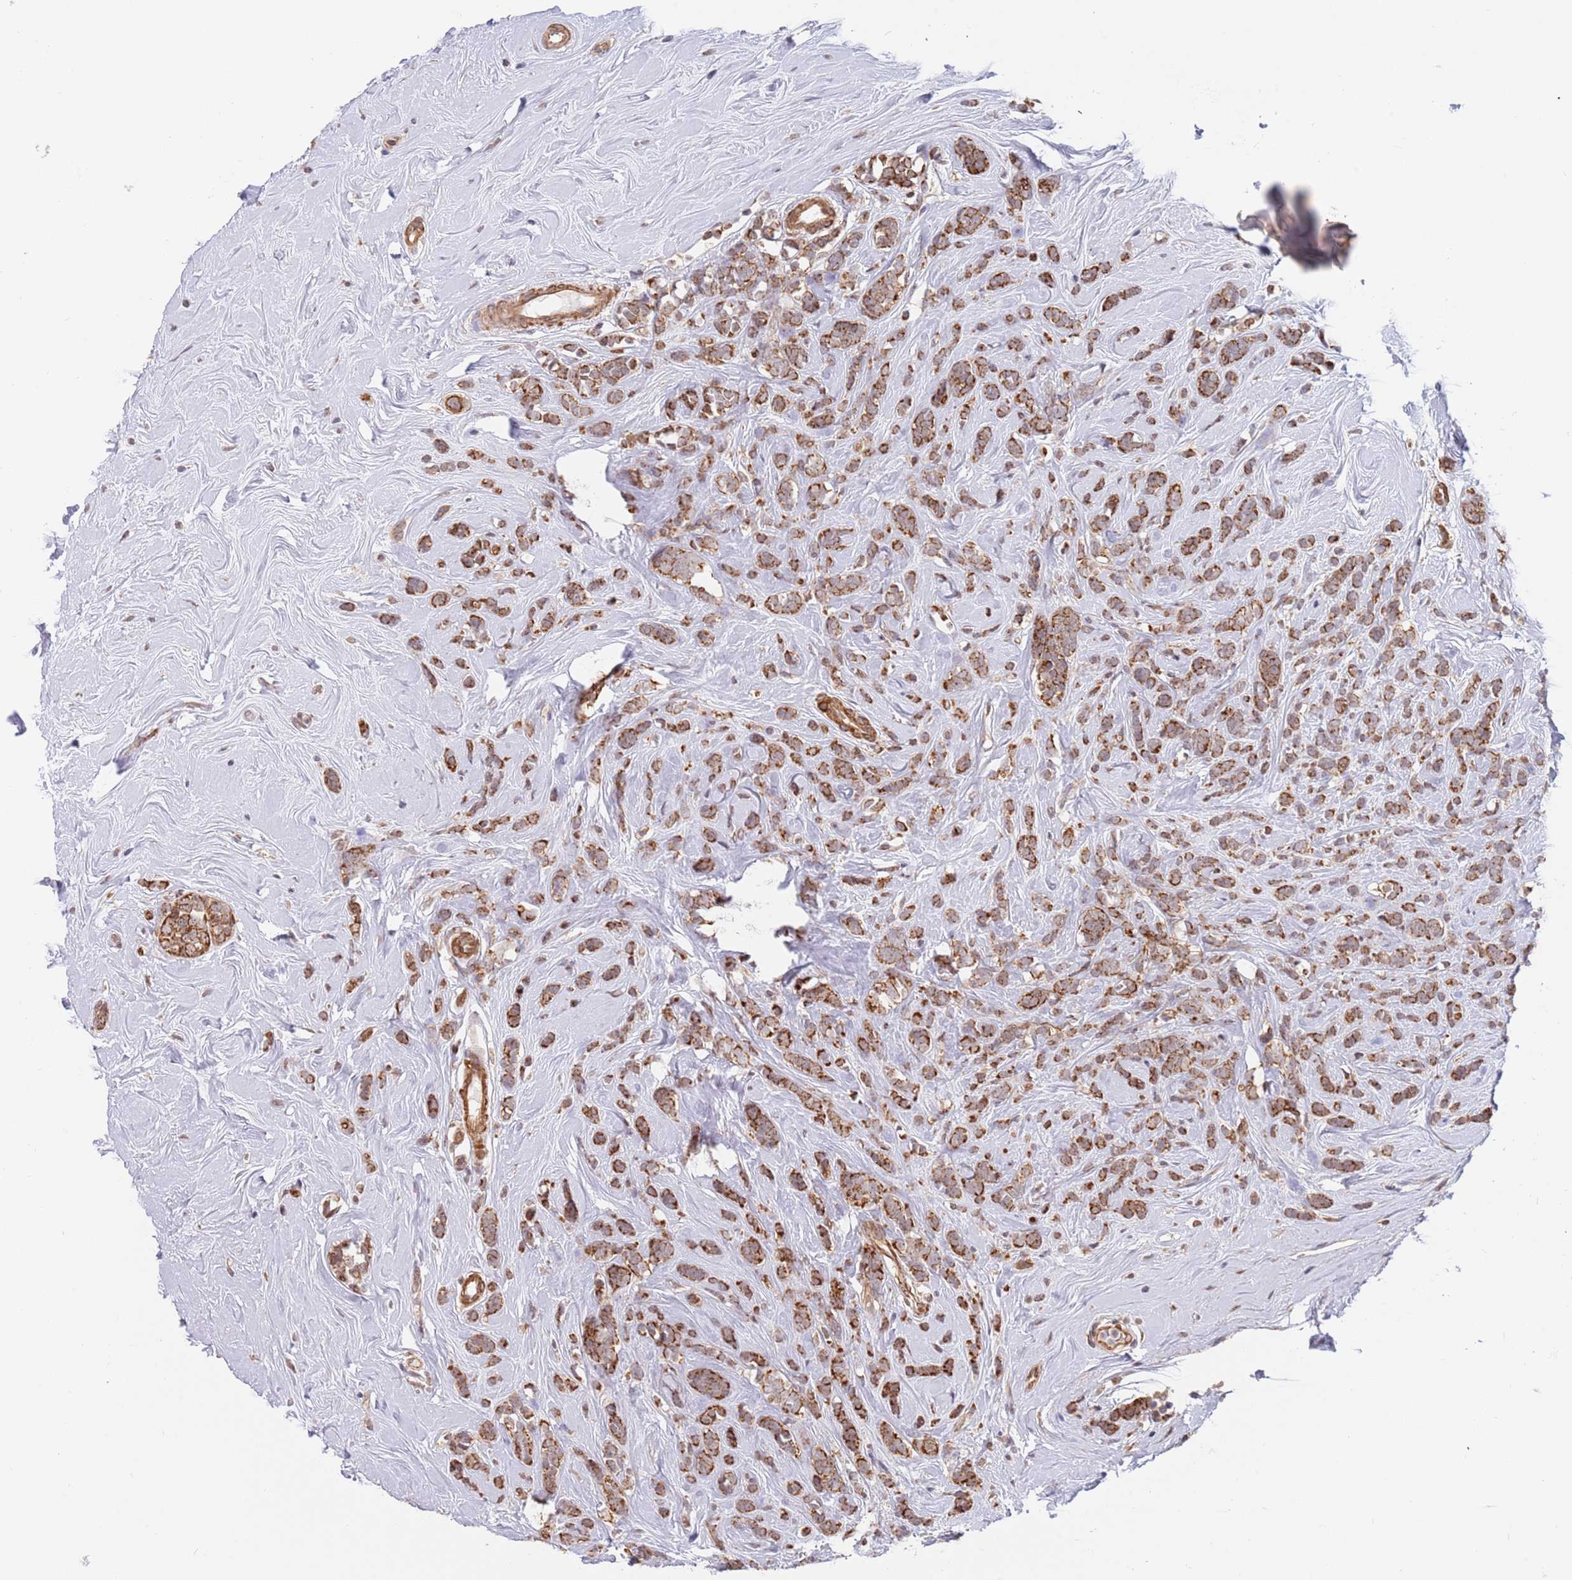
{"staining": {"intensity": "strong", "quantity": ">75%", "location": "cytoplasmic/membranous"}, "tissue": "breast cancer", "cell_type": "Tumor cells", "image_type": "cancer", "snomed": [{"axis": "morphology", "description": "Lobular carcinoma"}, {"axis": "topography", "description": "Breast"}], "caption": "IHC of lobular carcinoma (breast) reveals high levels of strong cytoplasmic/membranous expression in approximately >75% of tumor cells.", "gene": "UQCC3", "patient": {"sex": "female", "age": 58}}